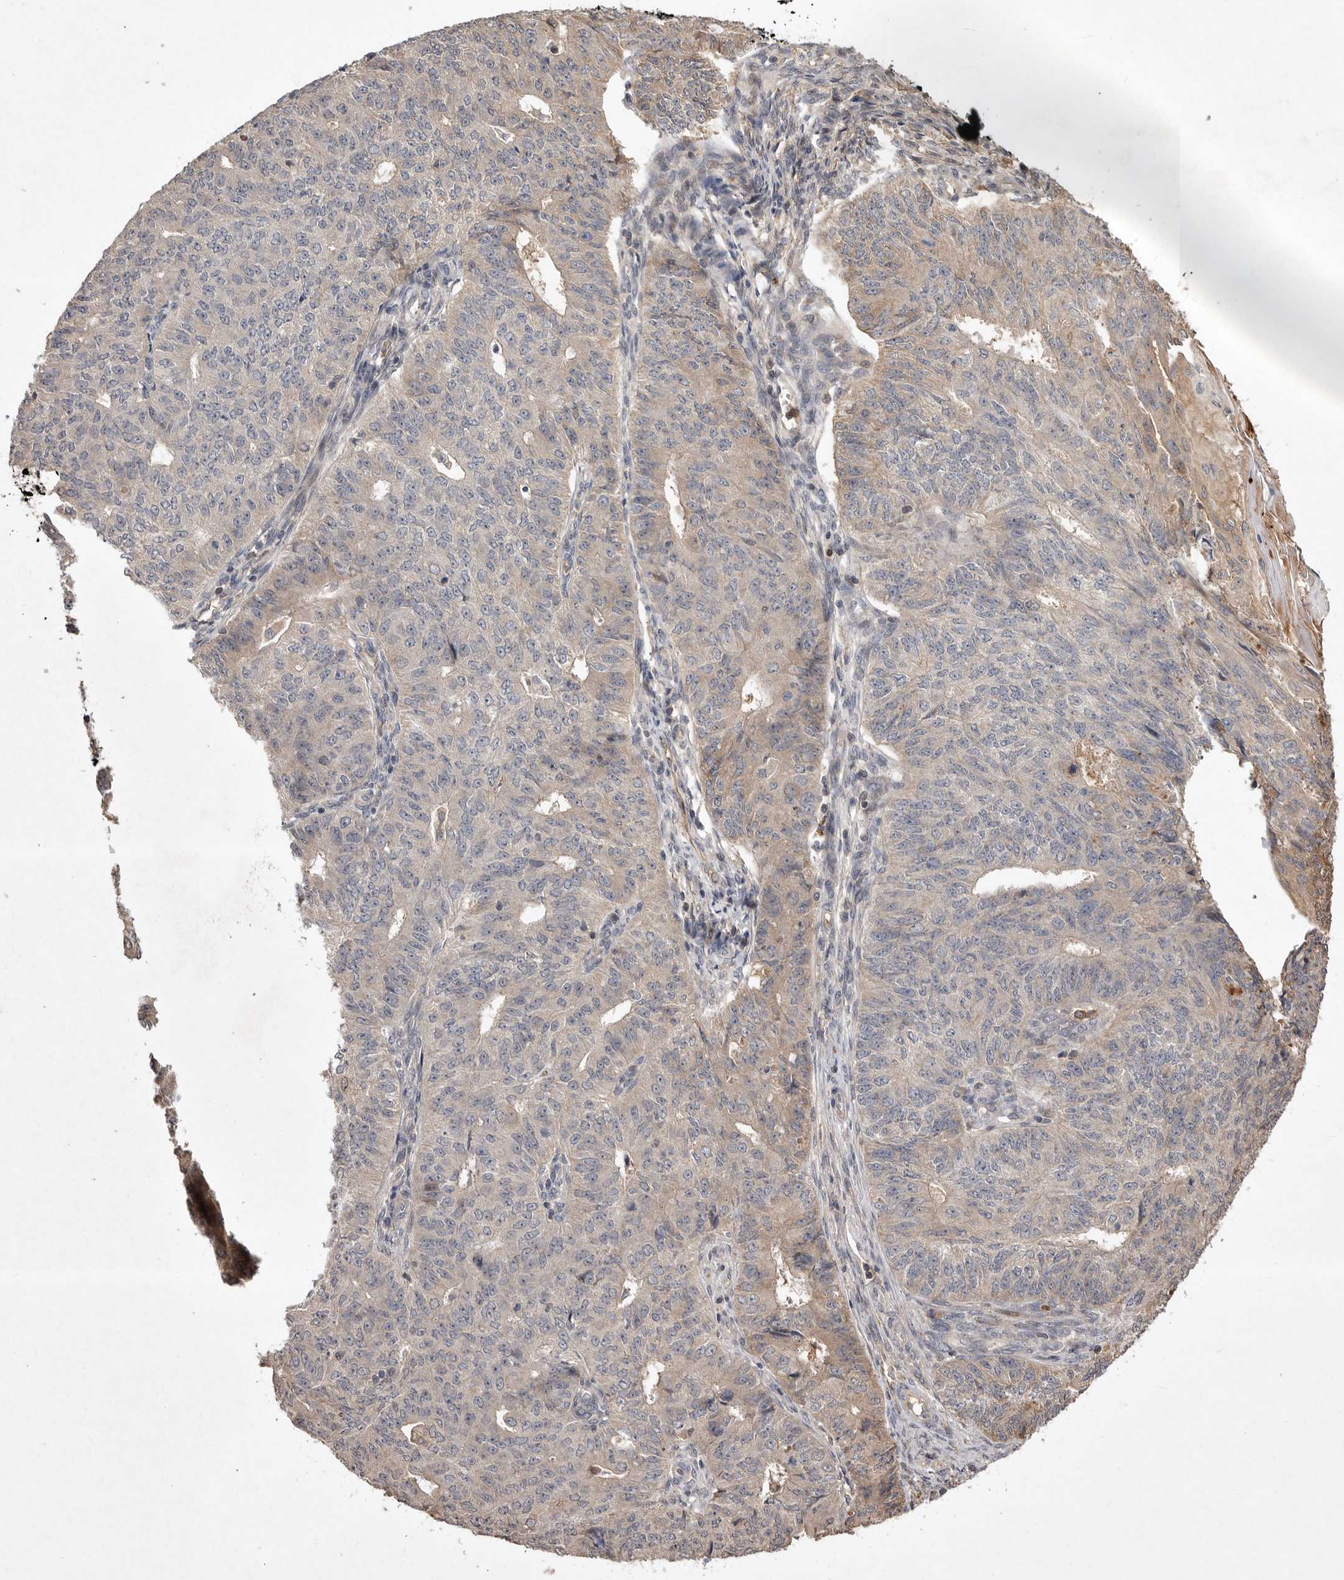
{"staining": {"intensity": "weak", "quantity": "<25%", "location": "cytoplasmic/membranous"}, "tissue": "endometrial cancer", "cell_type": "Tumor cells", "image_type": "cancer", "snomed": [{"axis": "morphology", "description": "Adenocarcinoma, NOS"}, {"axis": "topography", "description": "Endometrium"}], "caption": "The immunohistochemistry histopathology image has no significant expression in tumor cells of endometrial cancer (adenocarcinoma) tissue.", "gene": "VN1R4", "patient": {"sex": "female", "age": 32}}